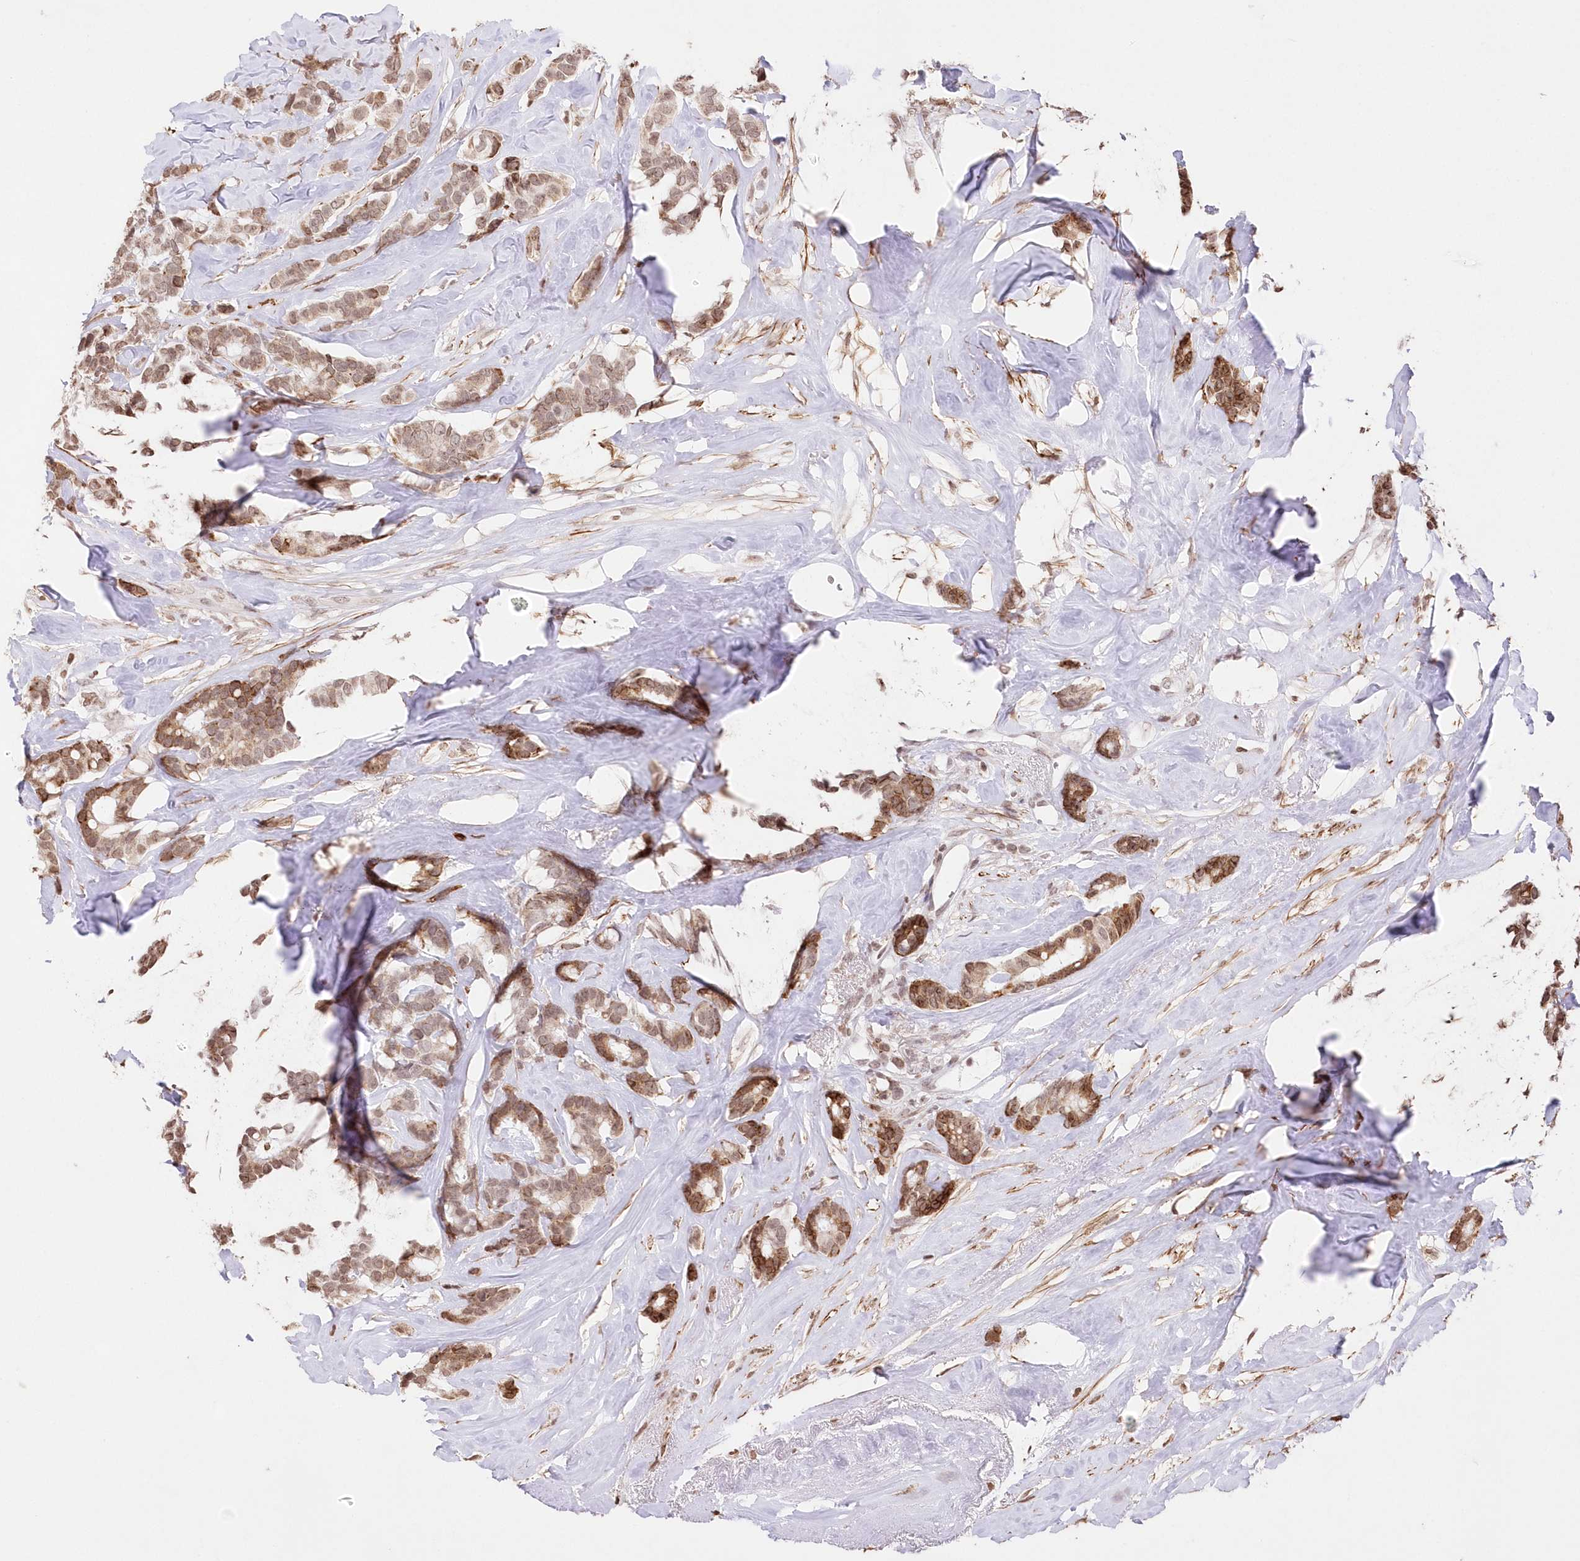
{"staining": {"intensity": "moderate", "quantity": "25%-75%", "location": "cytoplasmic/membranous,nuclear"}, "tissue": "breast cancer", "cell_type": "Tumor cells", "image_type": "cancer", "snomed": [{"axis": "morphology", "description": "Duct carcinoma"}, {"axis": "topography", "description": "Breast"}], "caption": "Protein analysis of breast intraductal carcinoma tissue shows moderate cytoplasmic/membranous and nuclear positivity in about 25%-75% of tumor cells.", "gene": "RBM27", "patient": {"sex": "female", "age": 40}}